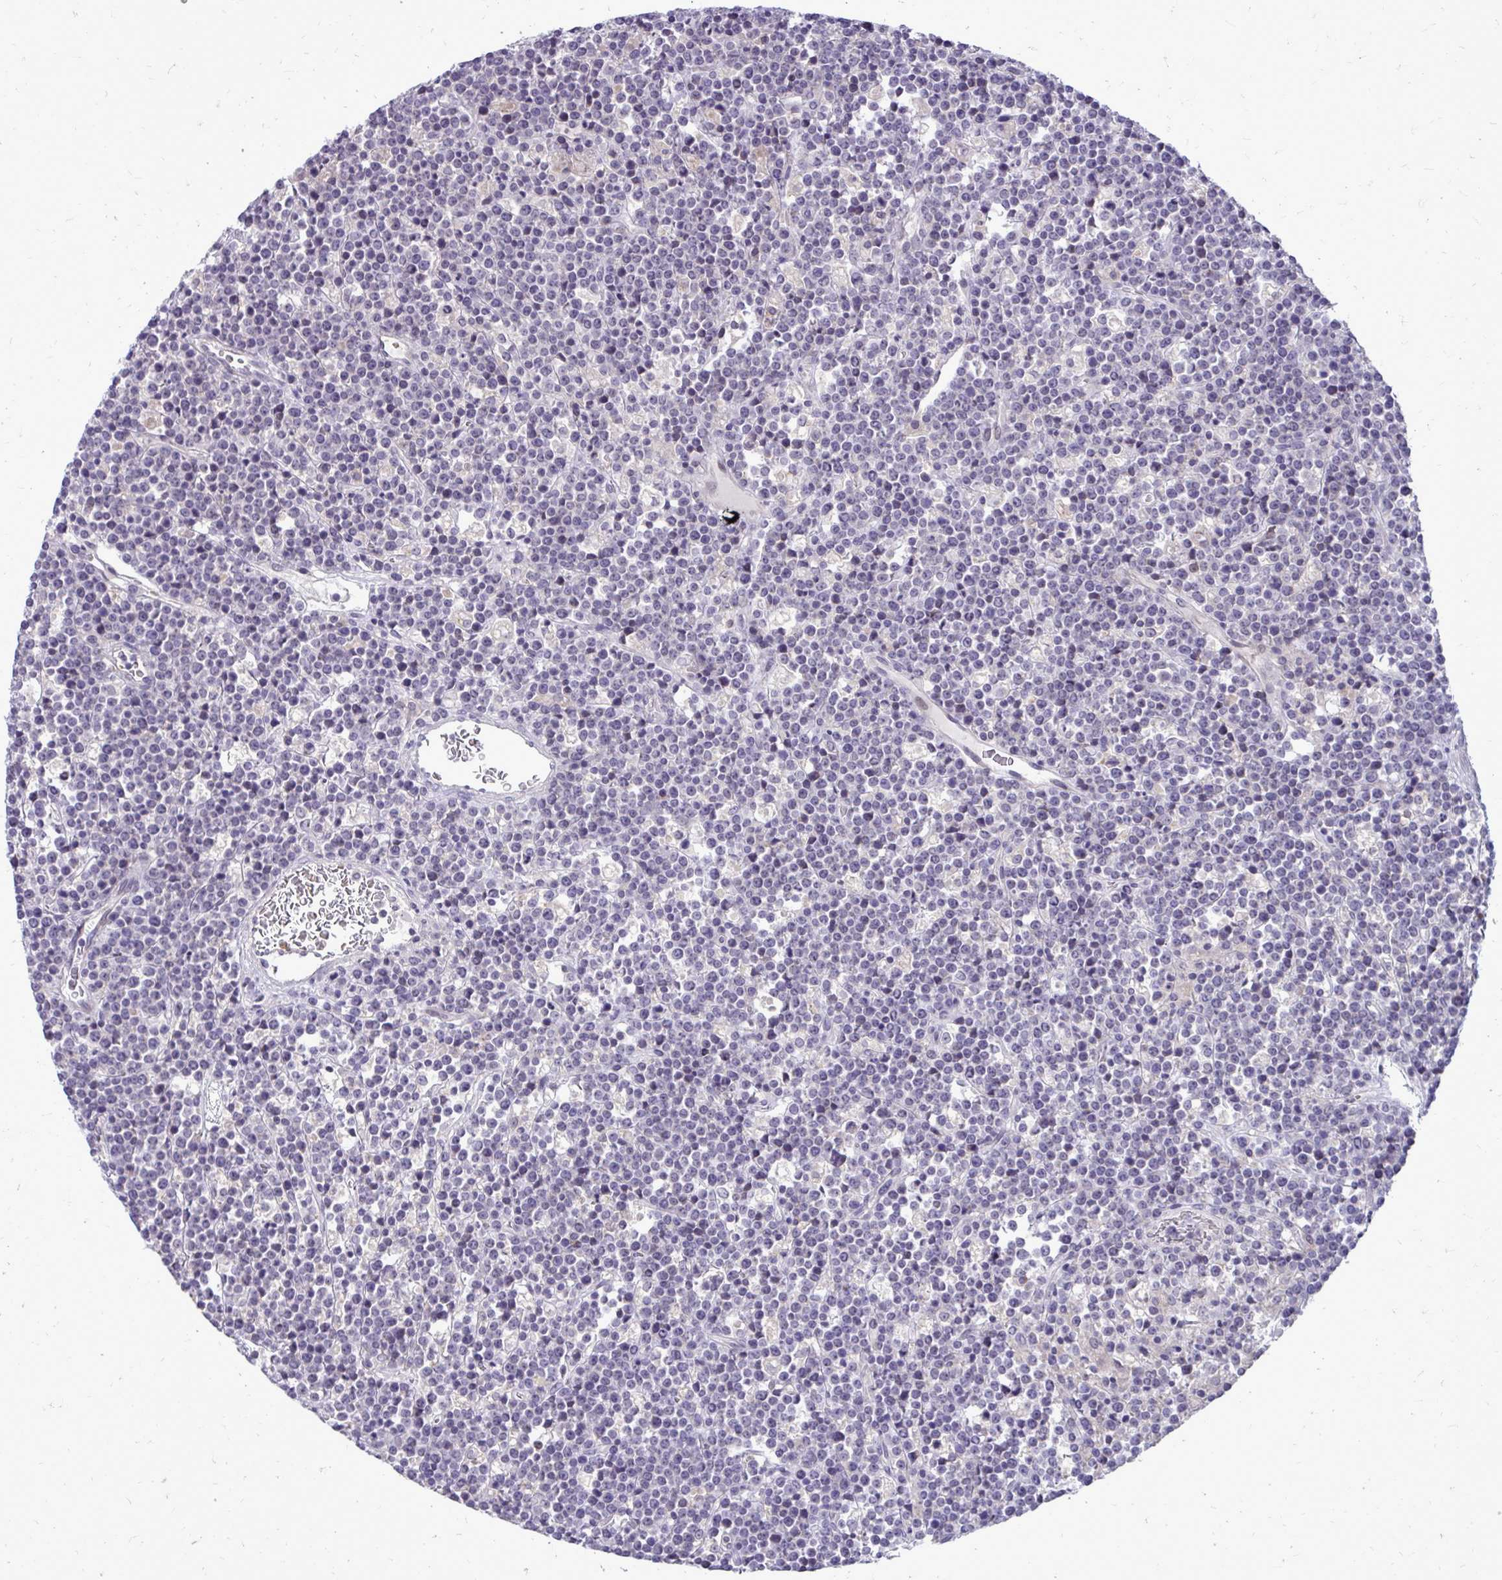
{"staining": {"intensity": "negative", "quantity": "none", "location": "none"}, "tissue": "lymphoma", "cell_type": "Tumor cells", "image_type": "cancer", "snomed": [{"axis": "morphology", "description": "Malignant lymphoma, non-Hodgkin's type, High grade"}, {"axis": "topography", "description": "Ovary"}], "caption": "The histopathology image reveals no significant staining in tumor cells of lymphoma. (Immunohistochemistry, brightfield microscopy, high magnification).", "gene": "DPY19L1", "patient": {"sex": "female", "age": 56}}